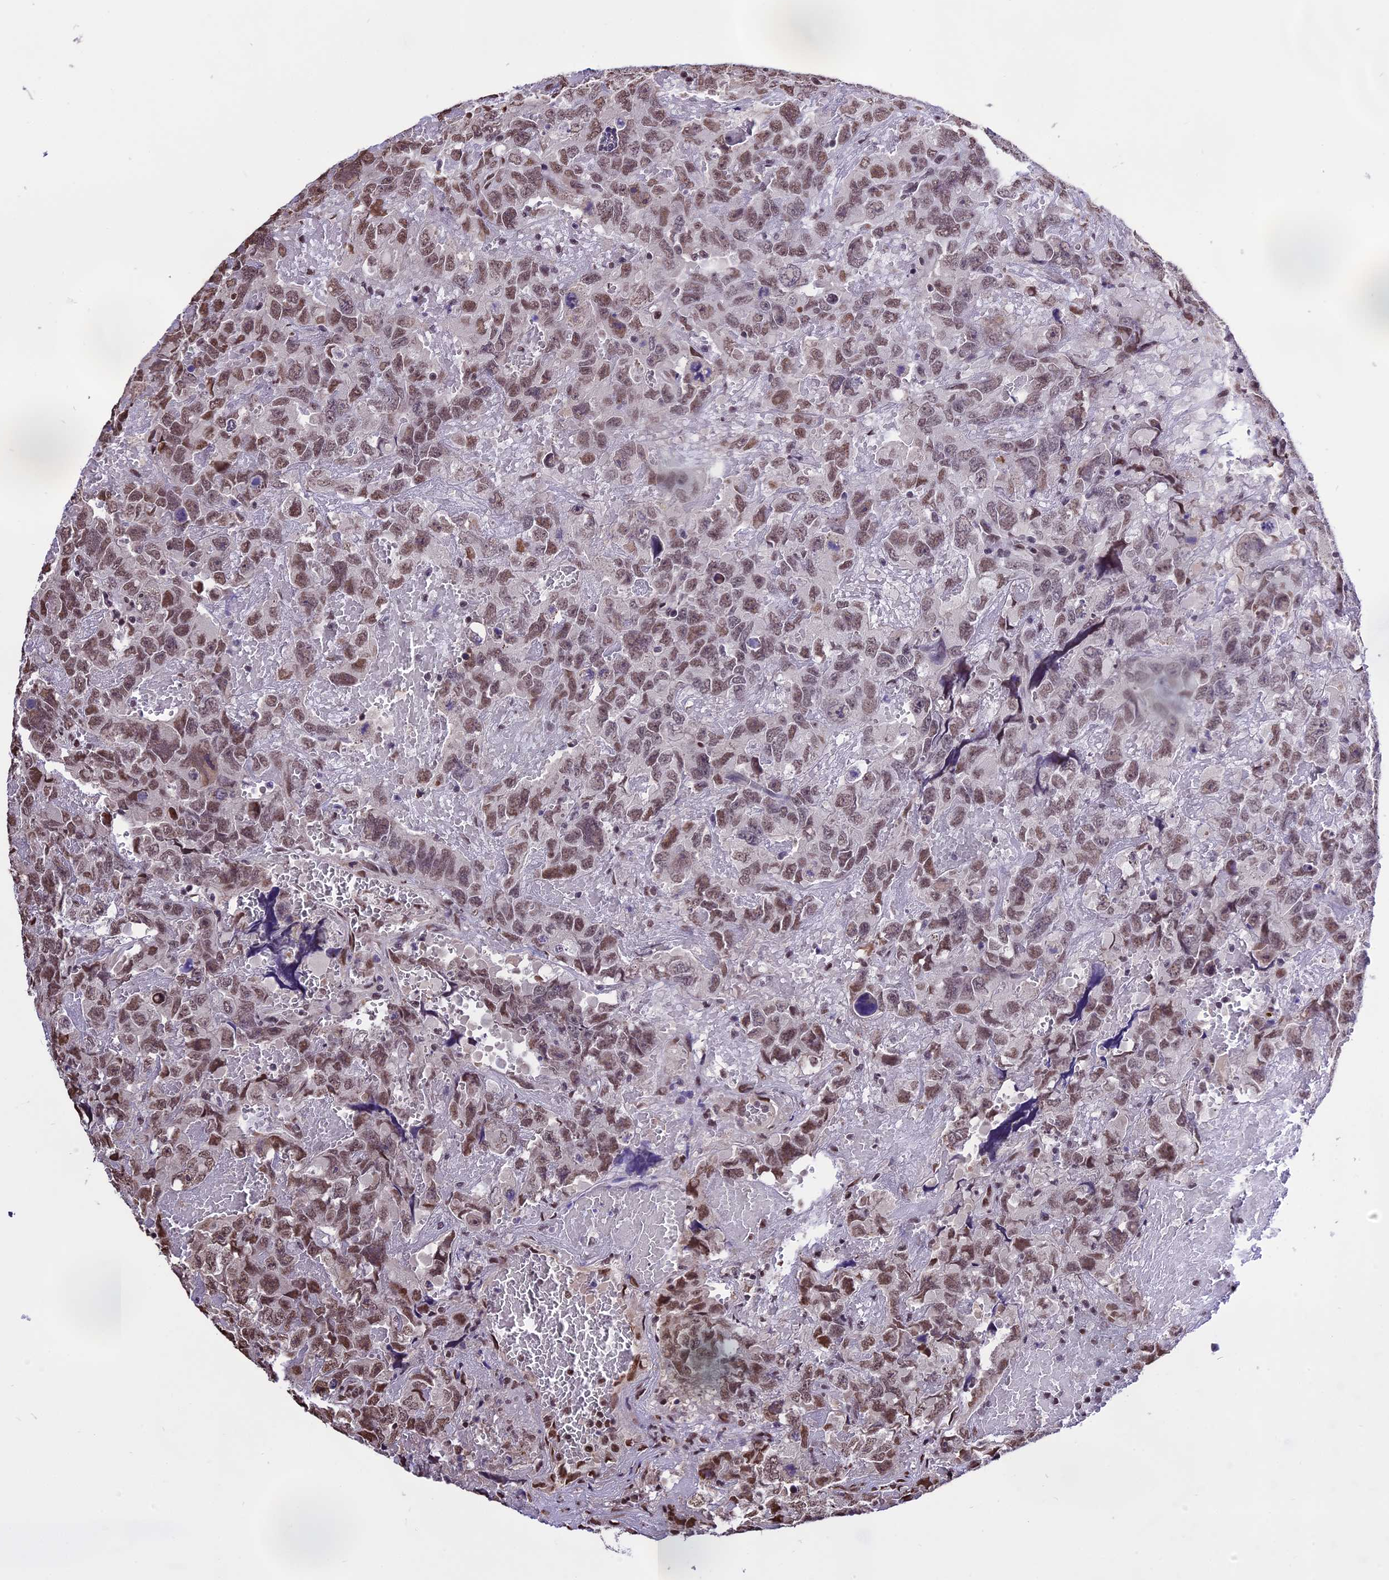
{"staining": {"intensity": "moderate", "quantity": ">75%", "location": "nuclear"}, "tissue": "testis cancer", "cell_type": "Tumor cells", "image_type": "cancer", "snomed": [{"axis": "morphology", "description": "Carcinoma, Embryonal, NOS"}, {"axis": "topography", "description": "Testis"}], "caption": "Embryonal carcinoma (testis) stained with a brown dye shows moderate nuclear positive staining in approximately >75% of tumor cells.", "gene": "POLR3E", "patient": {"sex": "male", "age": 45}}